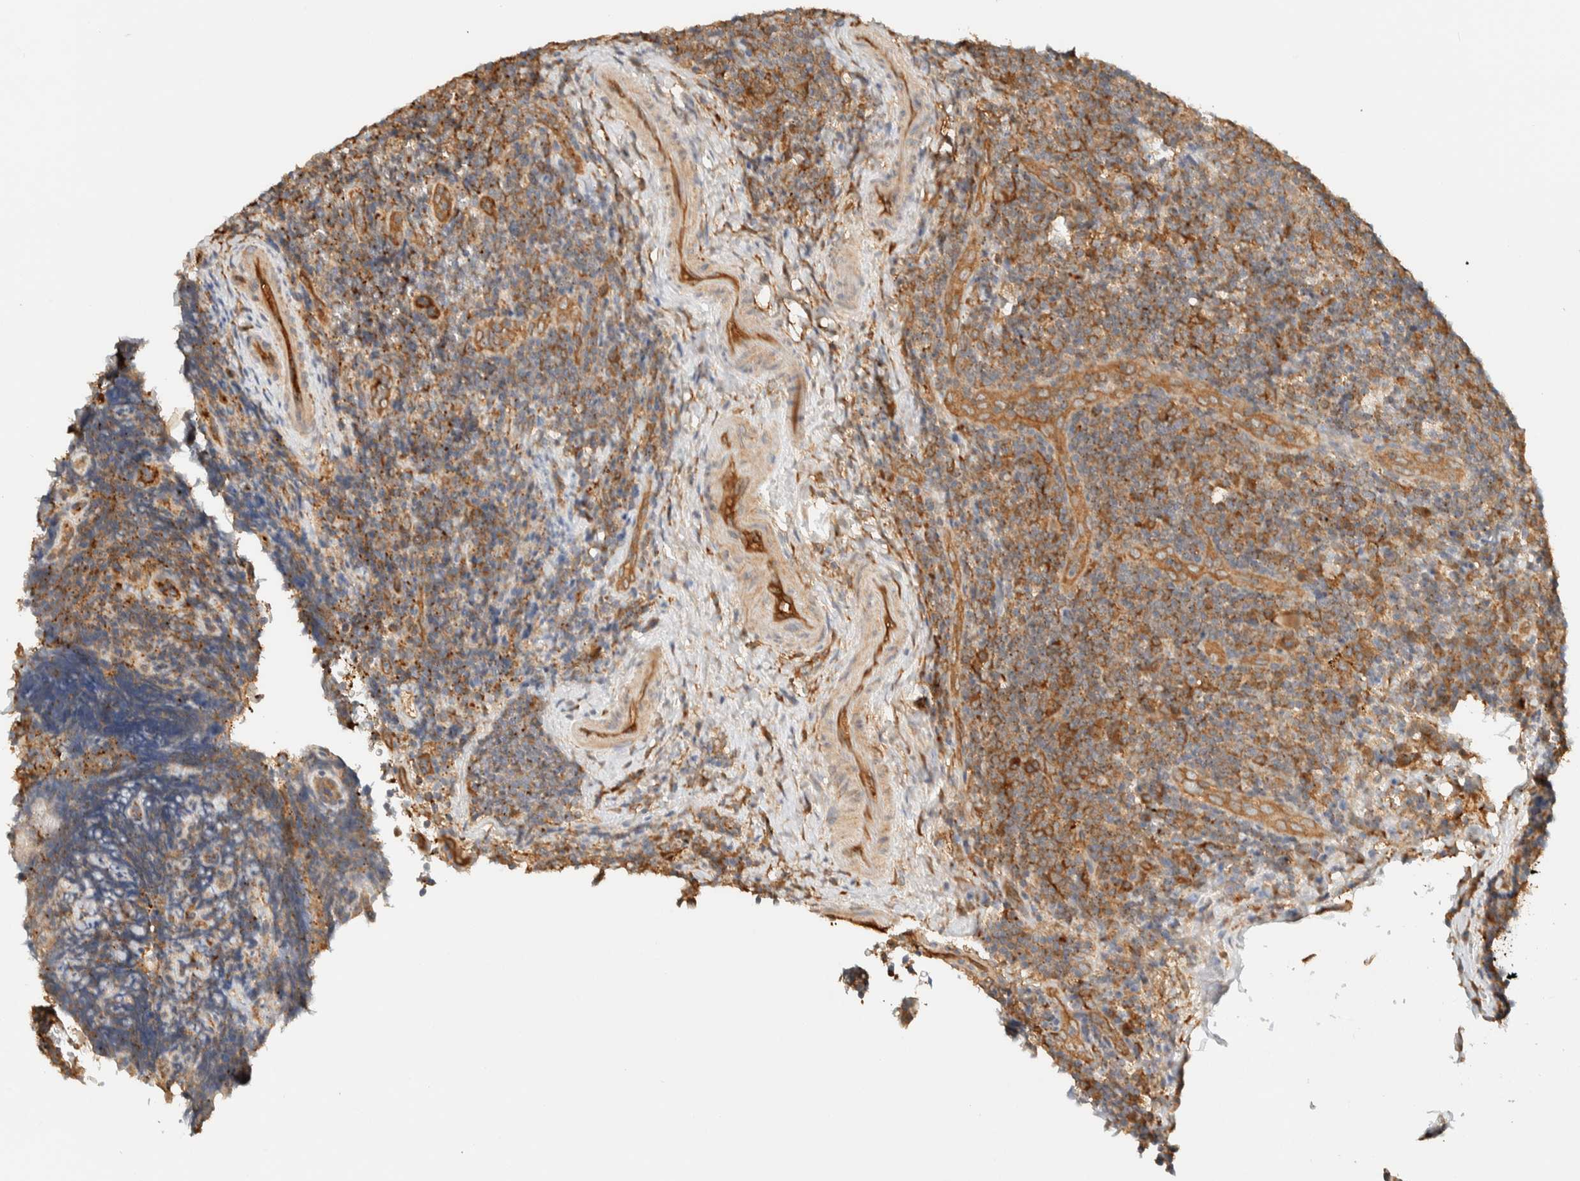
{"staining": {"intensity": "moderate", "quantity": "25%-75%", "location": "cytoplasmic/membranous"}, "tissue": "lymphoma", "cell_type": "Tumor cells", "image_type": "cancer", "snomed": [{"axis": "morphology", "description": "Malignant lymphoma, non-Hodgkin's type, High grade"}, {"axis": "topography", "description": "Tonsil"}], "caption": "A micrograph of human malignant lymphoma, non-Hodgkin's type (high-grade) stained for a protein reveals moderate cytoplasmic/membranous brown staining in tumor cells.", "gene": "TMEM192", "patient": {"sex": "female", "age": 36}}